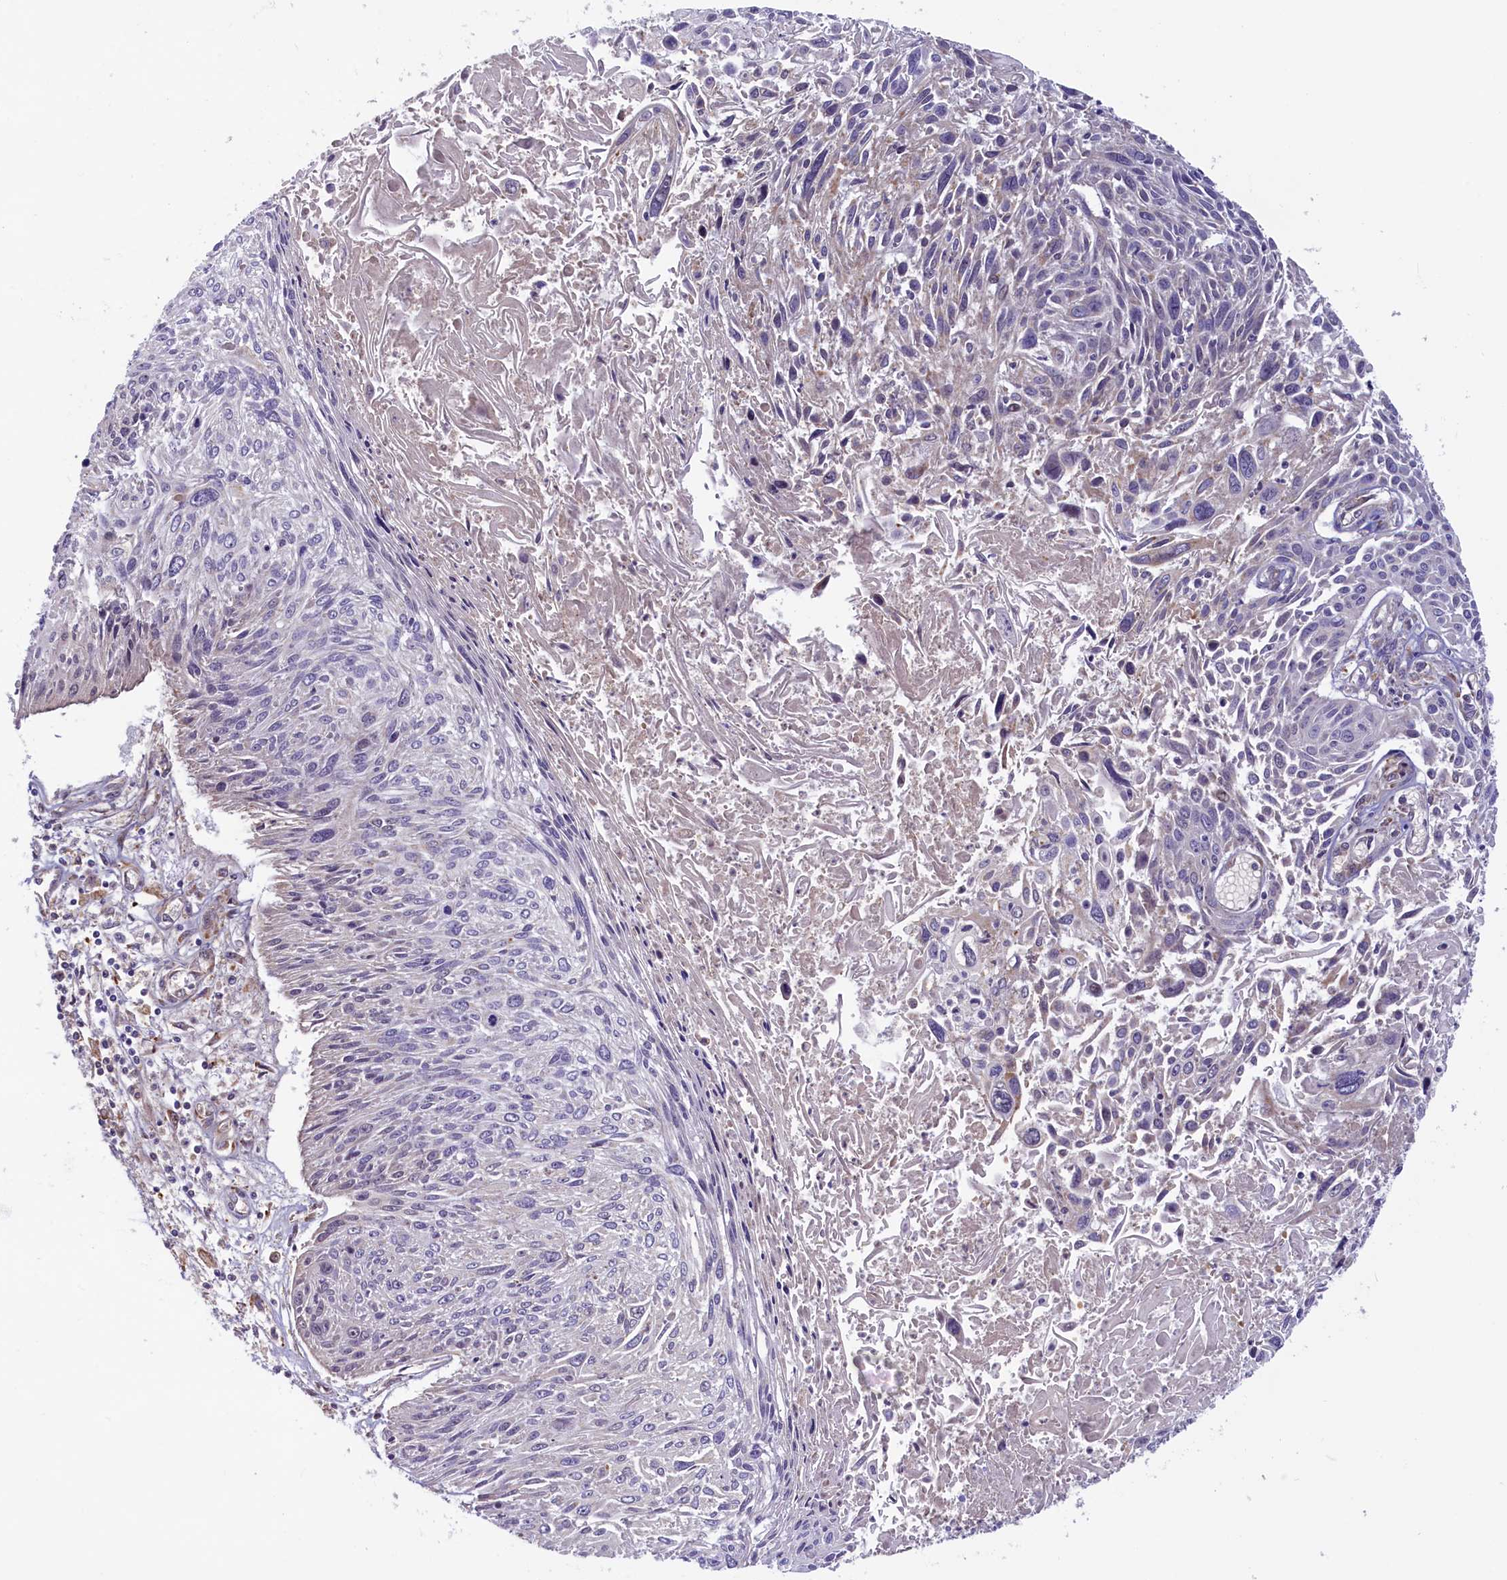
{"staining": {"intensity": "negative", "quantity": "none", "location": "none"}, "tissue": "cervical cancer", "cell_type": "Tumor cells", "image_type": "cancer", "snomed": [{"axis": "morphology", "description": "Squamous cell carcinoma, NOS"}, {"axis": "topography", "description": "Cervix"}], "caption": "An image of human cervical cancer (squamous cell carcinoma) is negative for staining in tumor cells.", "gene": "CCDC9B", "patient": {"sex": "female", "age": 51}}